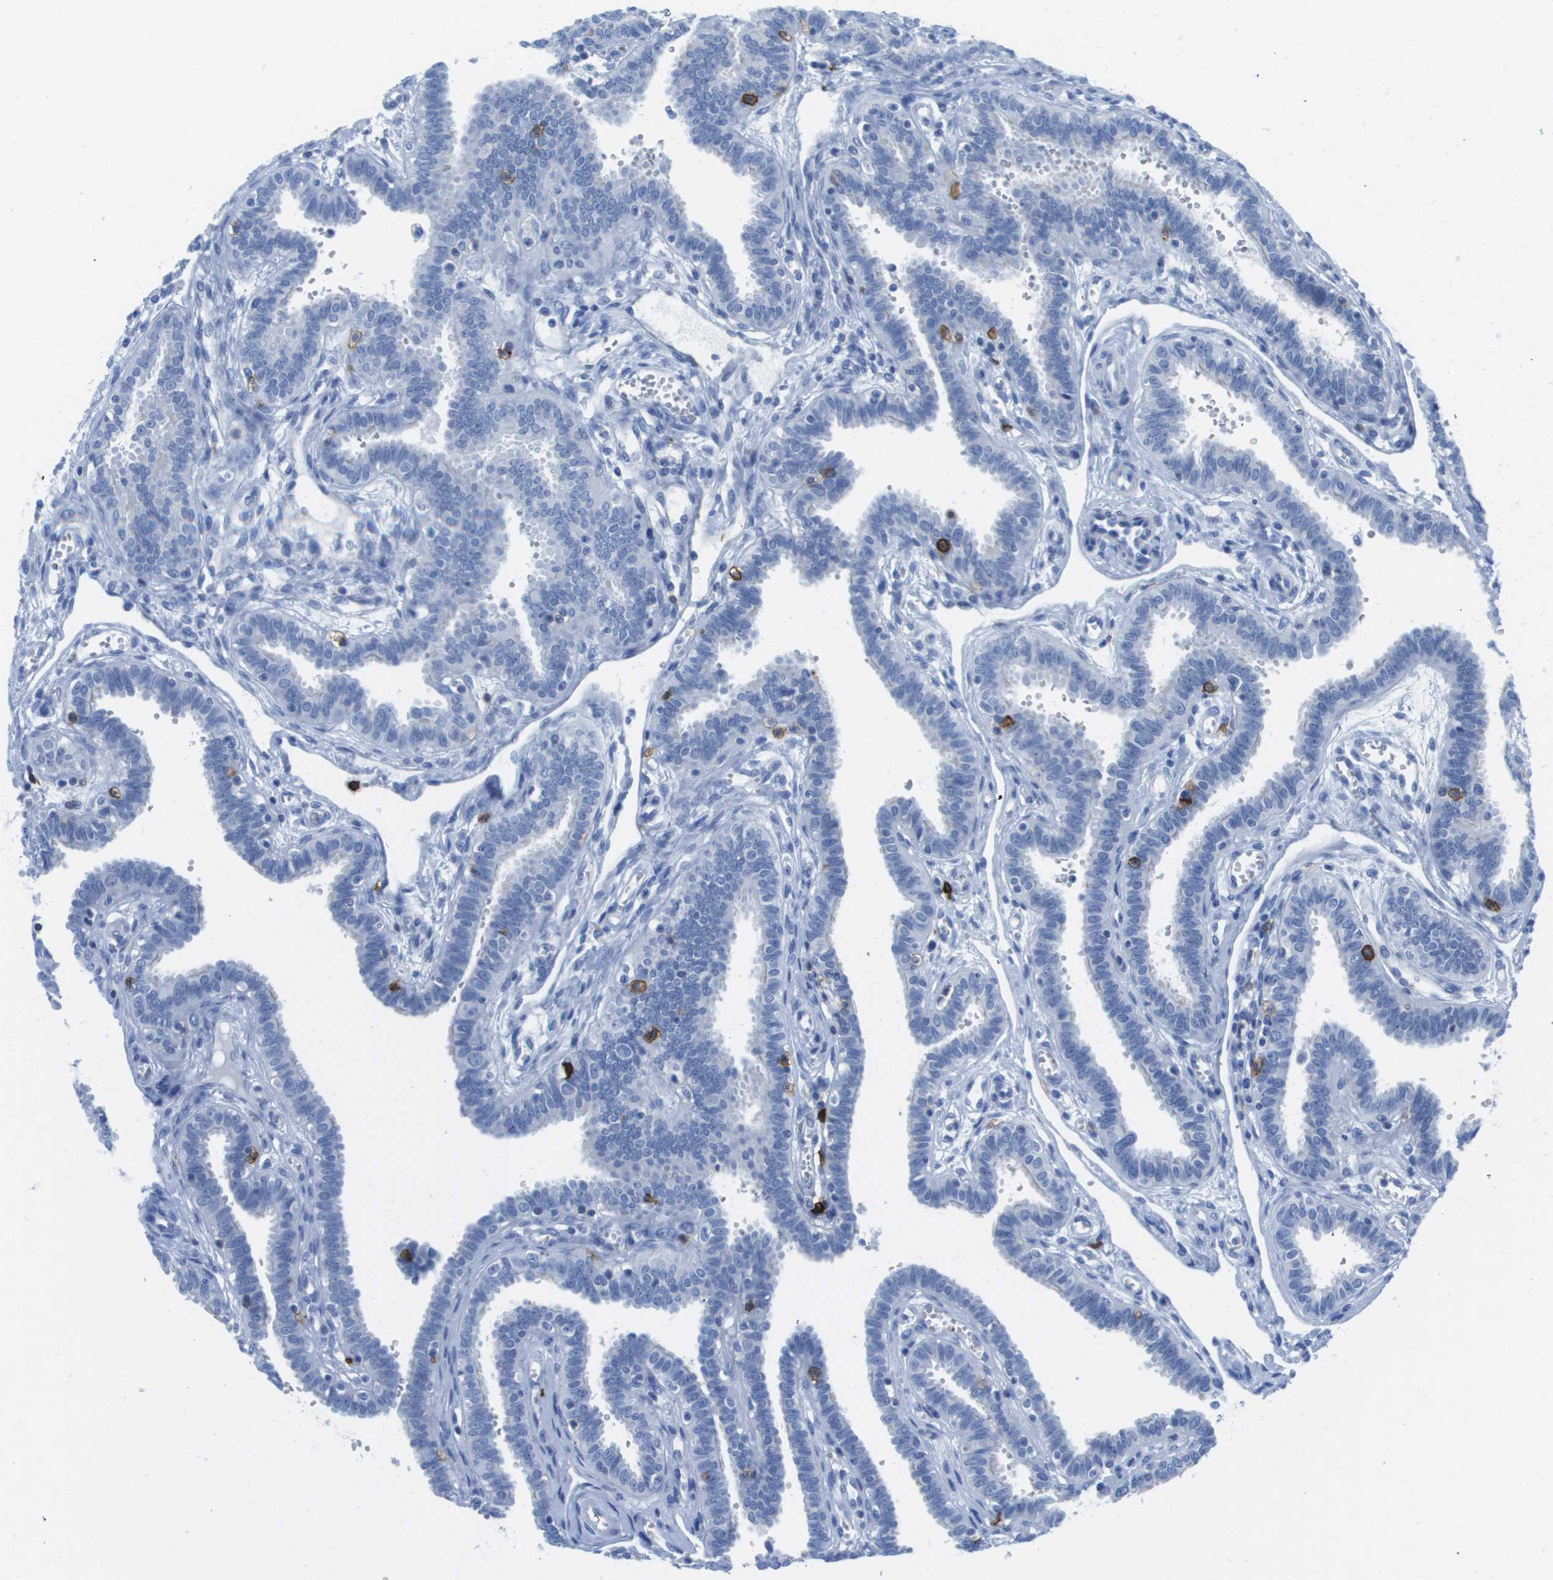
{"staining": {"intensity": "negative", "quantity": "none", "location": "none"}, "tissue": "fallopian tube", "cell_type": "Glandular cells", "image_type": "normal", "snomed": [{"axis": "morphology", "description": "Normal tissue, NOS"}, {"axis": "topography", "description": "Fallopian tube"}], "caption": "High power microscopy image of an immunohistochemistry image of benign fallopian tube, revealing no significant expression in glandular cells.", "gene": "MS4A1", "patient": {"sex": "female", "age": 32}}